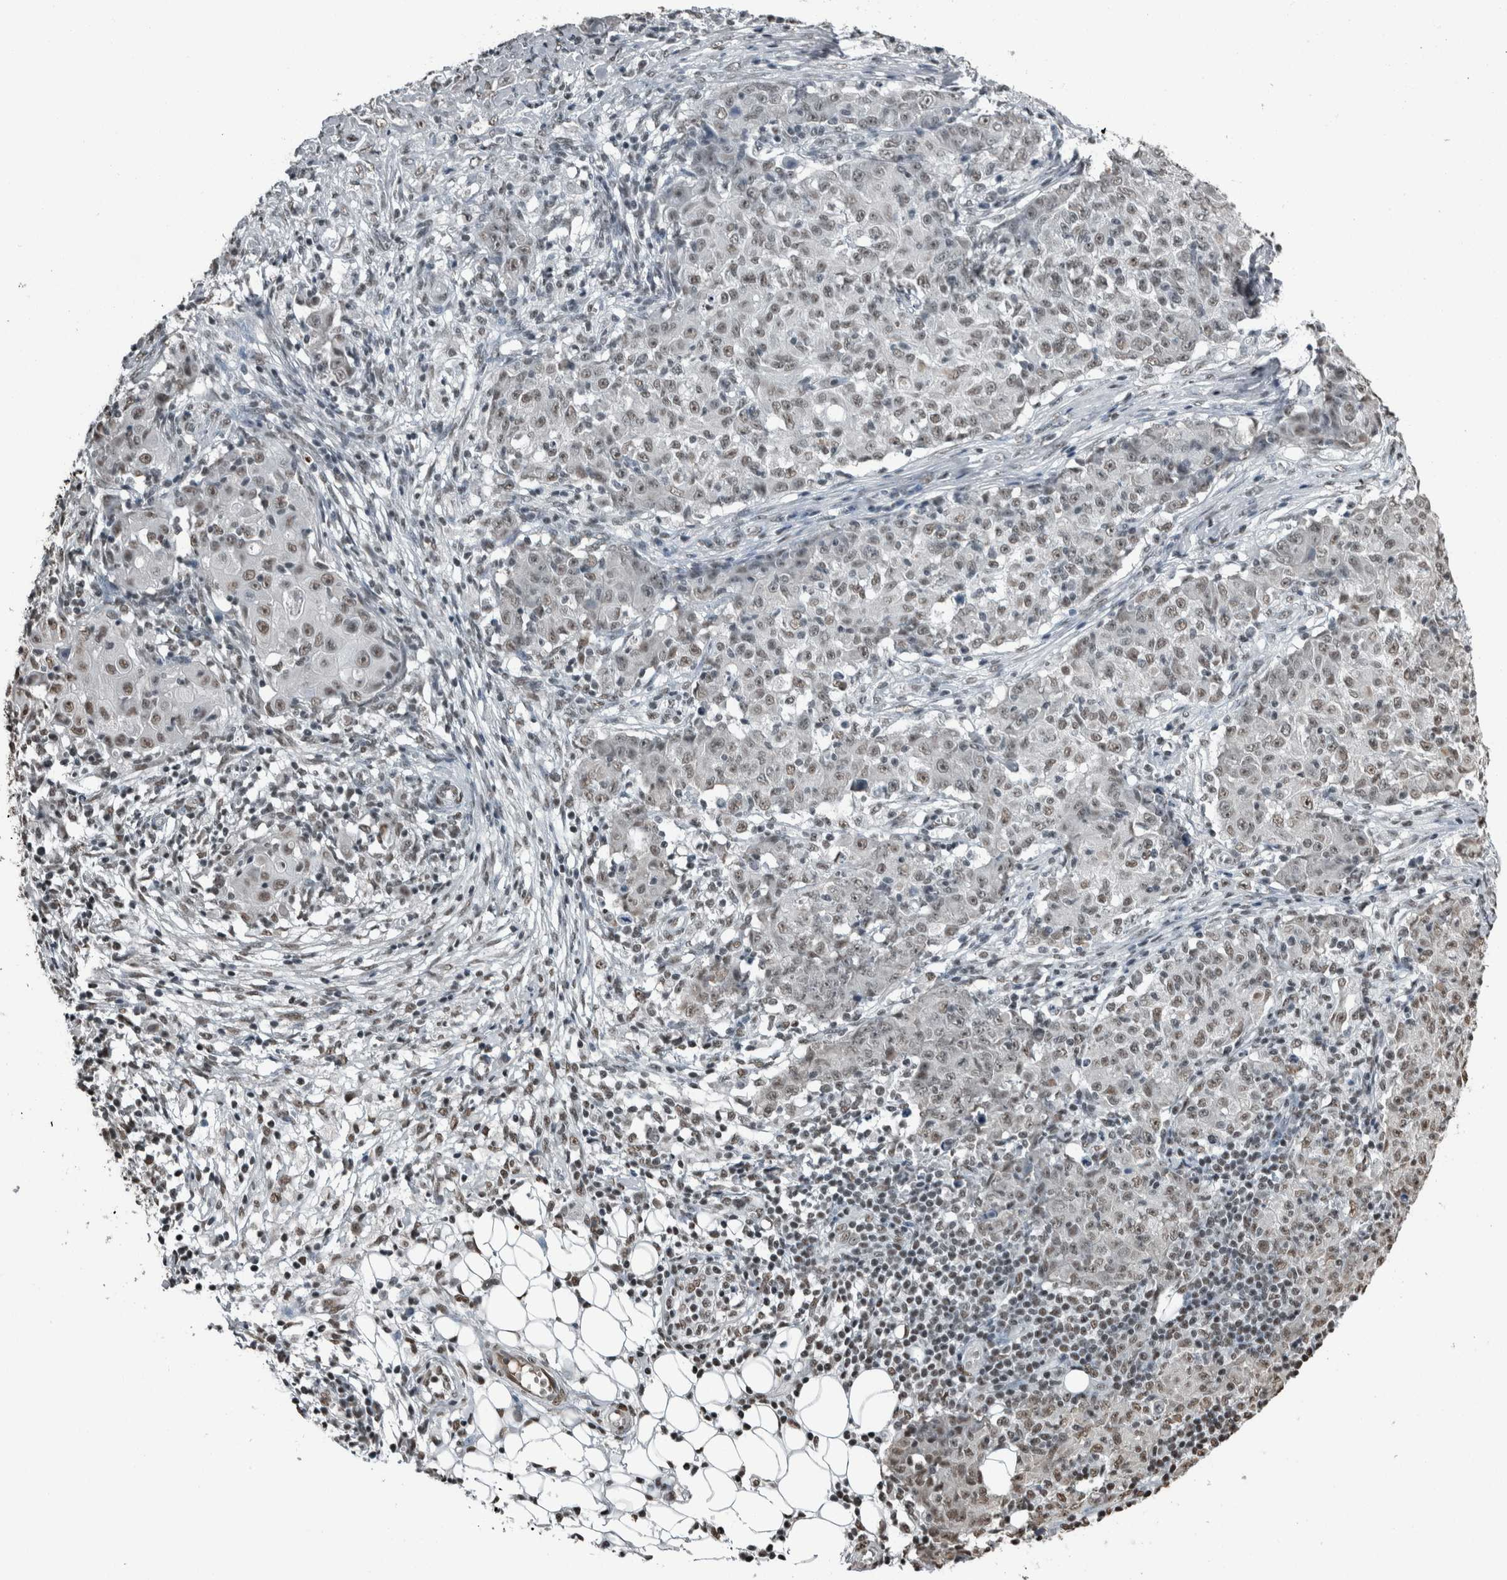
{"staining": {"intensity": "weak", "quantity": ">75%", "location": "nuclear"}, "tissue": "ovarian cancer", "cell_type": "Tumor cells", "image_type": "cancer", "snomed": [{"axis": "morphology", "description": "Carcinoma, endometroid"}, {"axis": "topography", "description": "Ovary"}], "caption": "A histopathology image of human ovarian endometroid carcinoma stained for a protein demonstrates weak nuclear brown staining in tumor cells.", "gene": "TGS1", "patient": {"sex": "female", "age": 42}}